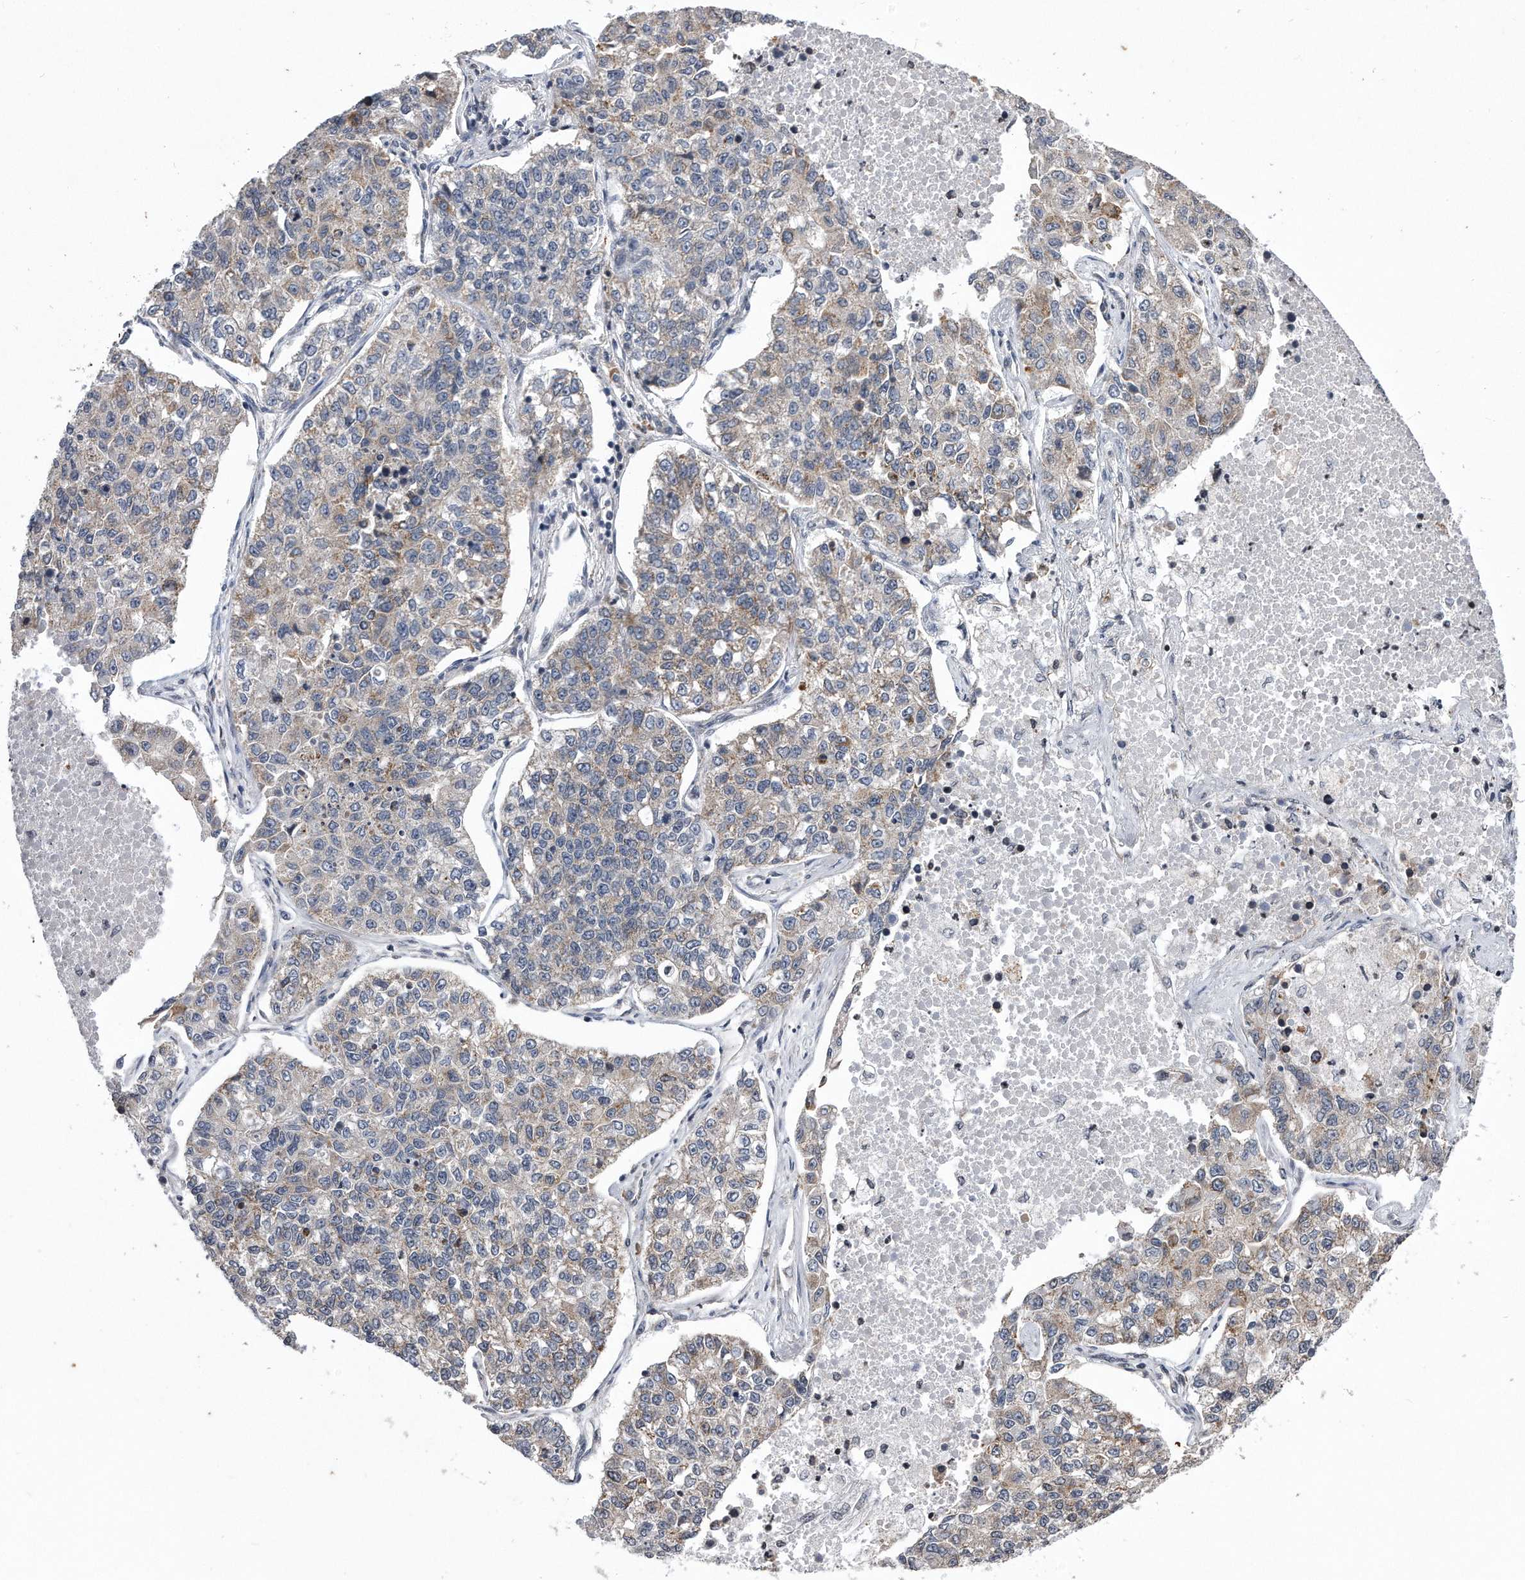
{"staining": {"intensity": "weak", "quantity": "25%-75%", "location": "cytoplasmic/membranous"}, "tissue": "lung cancer", "cell_type": "Tumor cells", "image_type": "cancer", "snomed": [{"axis": "morphology", "description": "Adenocarcinoma, NOS"}, {"axis": "topography", "description": "Lung"}], "caption": "DAB immunohistochemical staining of human lung cancer (adenocarcinoma) demonstrates weak cytoplasmic/membranous protein expression in about 25%-75% of tumor cells.", "gene": "DAB1", "patient": {"sex": "male", "age": 49}}